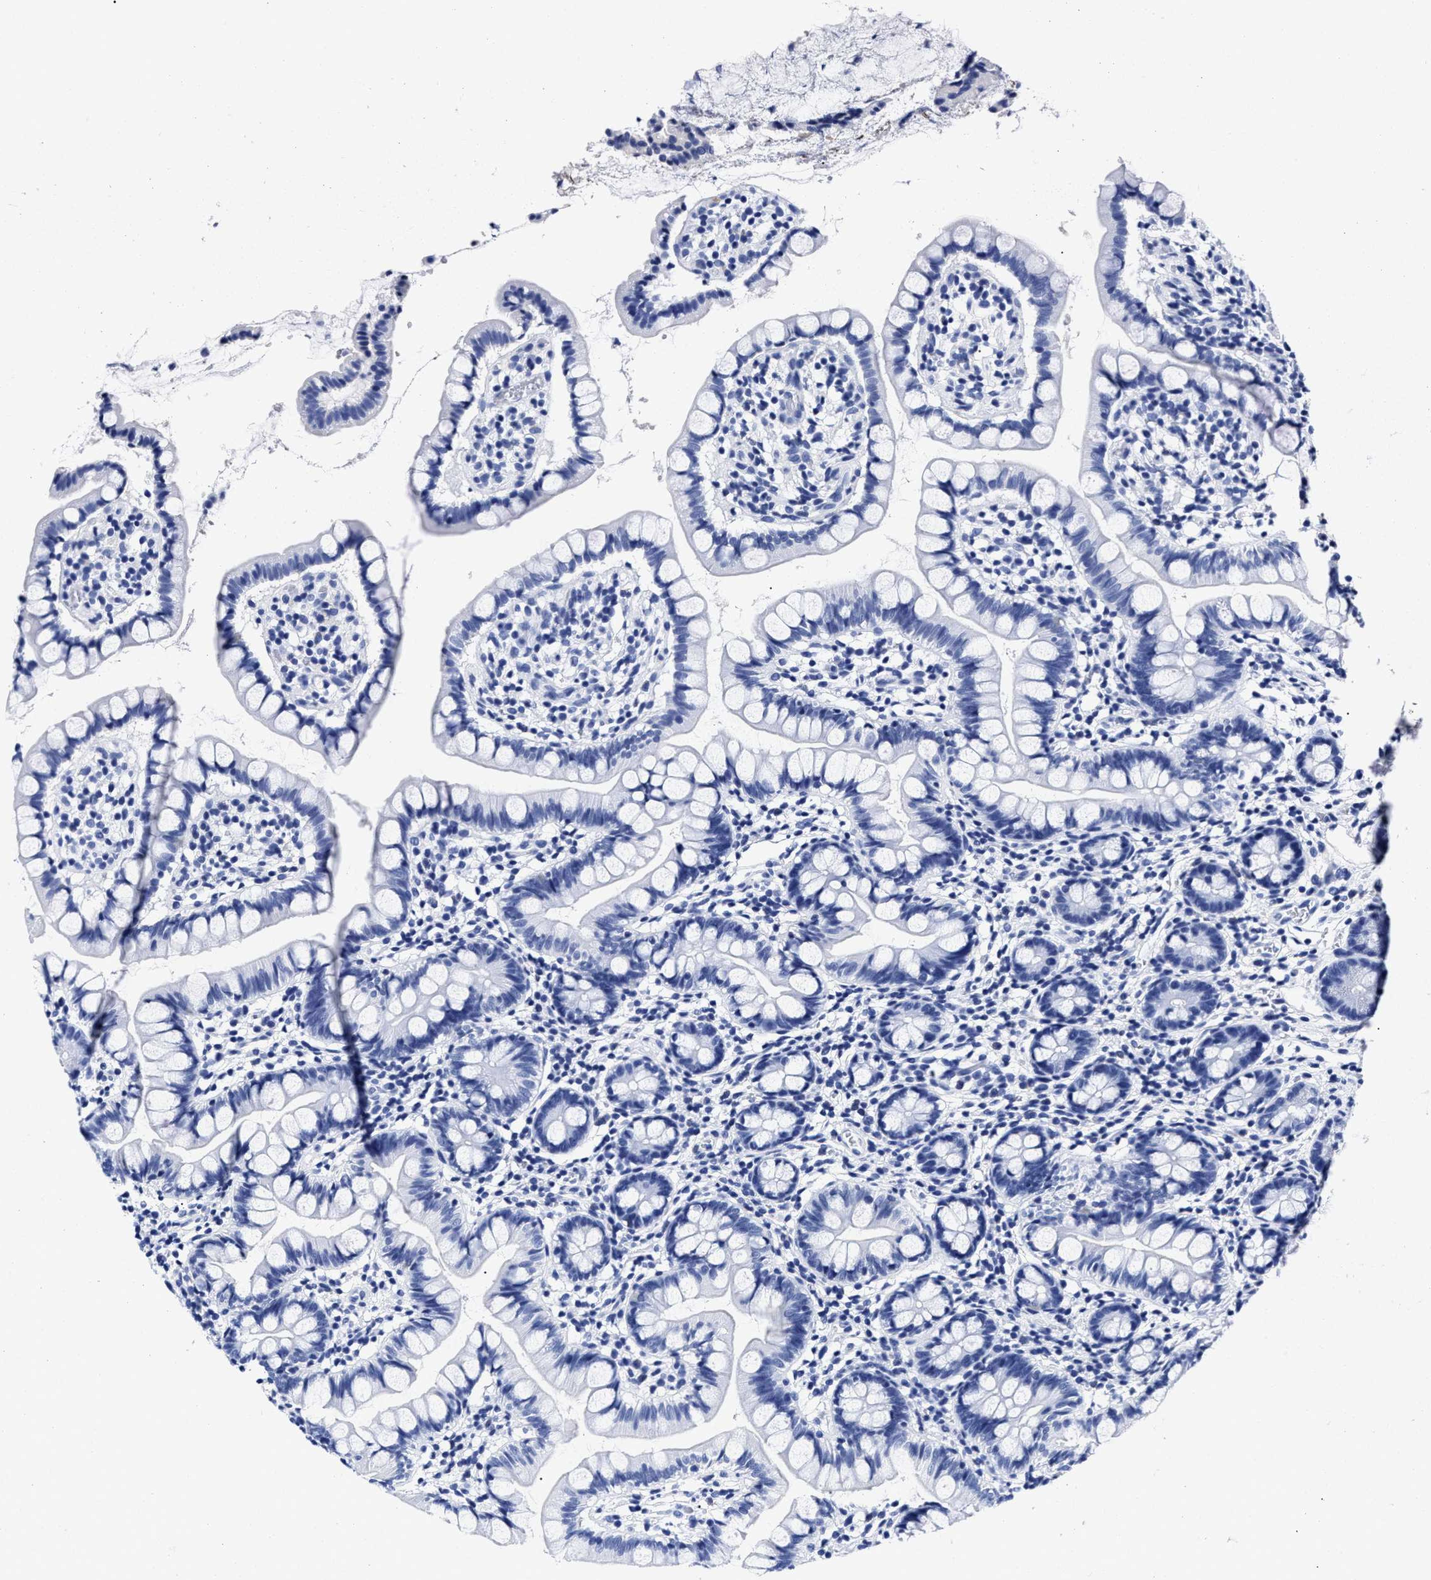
{"staining": {"intensity": "negative", "quantity": "none", "location": "none"}, "tissue": "small intestine", "cell_type": "Glandular cells", "image_type": "normal", "snomed": [{"axis": "morphology", "description": "Normal tissue, NOS"}, {"axis": "topography", "description": "Small intestine"}], "caption": "This is an IHC image of normal human small intestine. There is no staining in glandular cells.", "gene": "LRRC8E", "patient": {"sex": "female", "age": 84}}